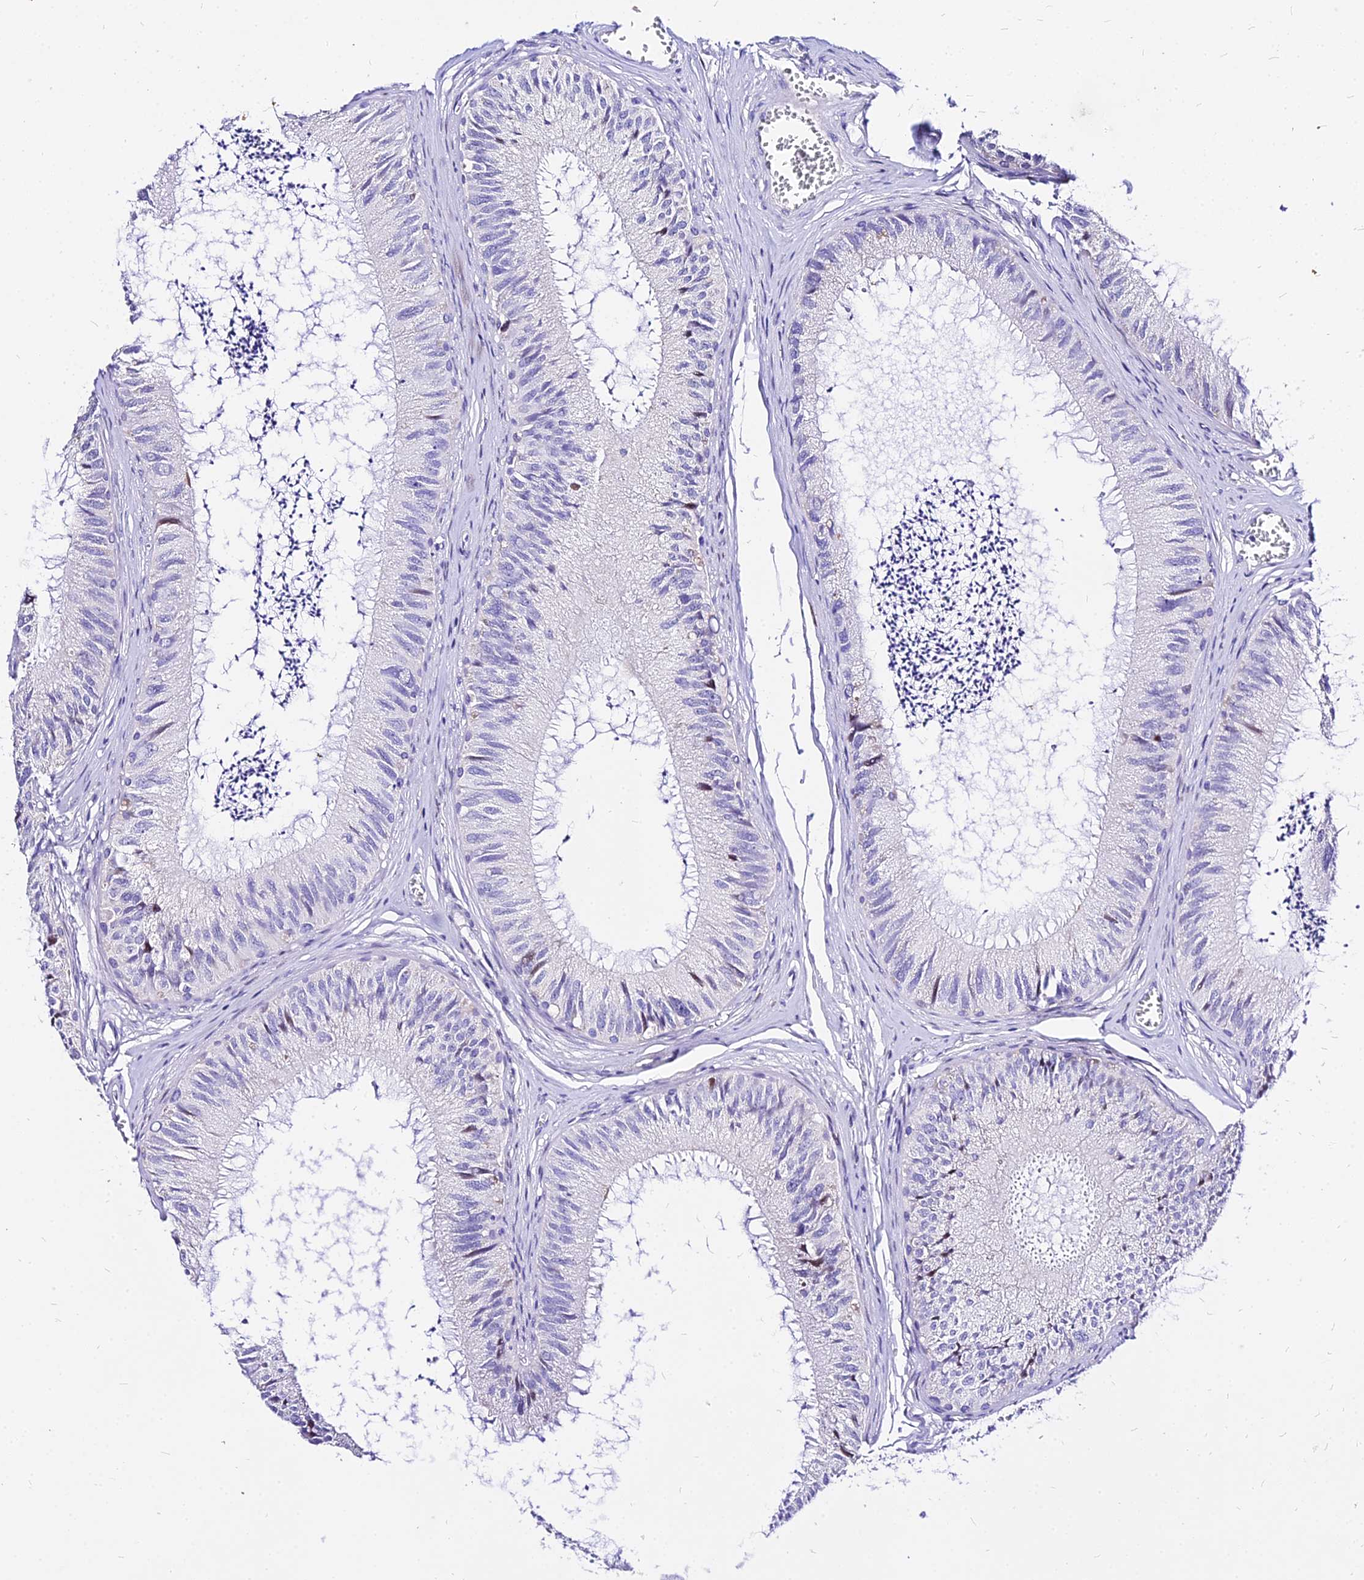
{"staining": {"intensity": "weak", "quantity": "<25%", "location": "cytoplasmic/membranous"}, "tissue": "epididymis", "cell_type": "Glandular cells", "image_type": "normal", "snomed": [{"axis": "morphology", "description": "Normal tissue, NOS"}, {"axis": "topography", "description": "Epididymis"}], "caption": "Human epididymis stained for a protein using IHC shows no positivity in glandular cells.", "gene": "CARD18", "patient": {"sex": "male", "age": 79}}